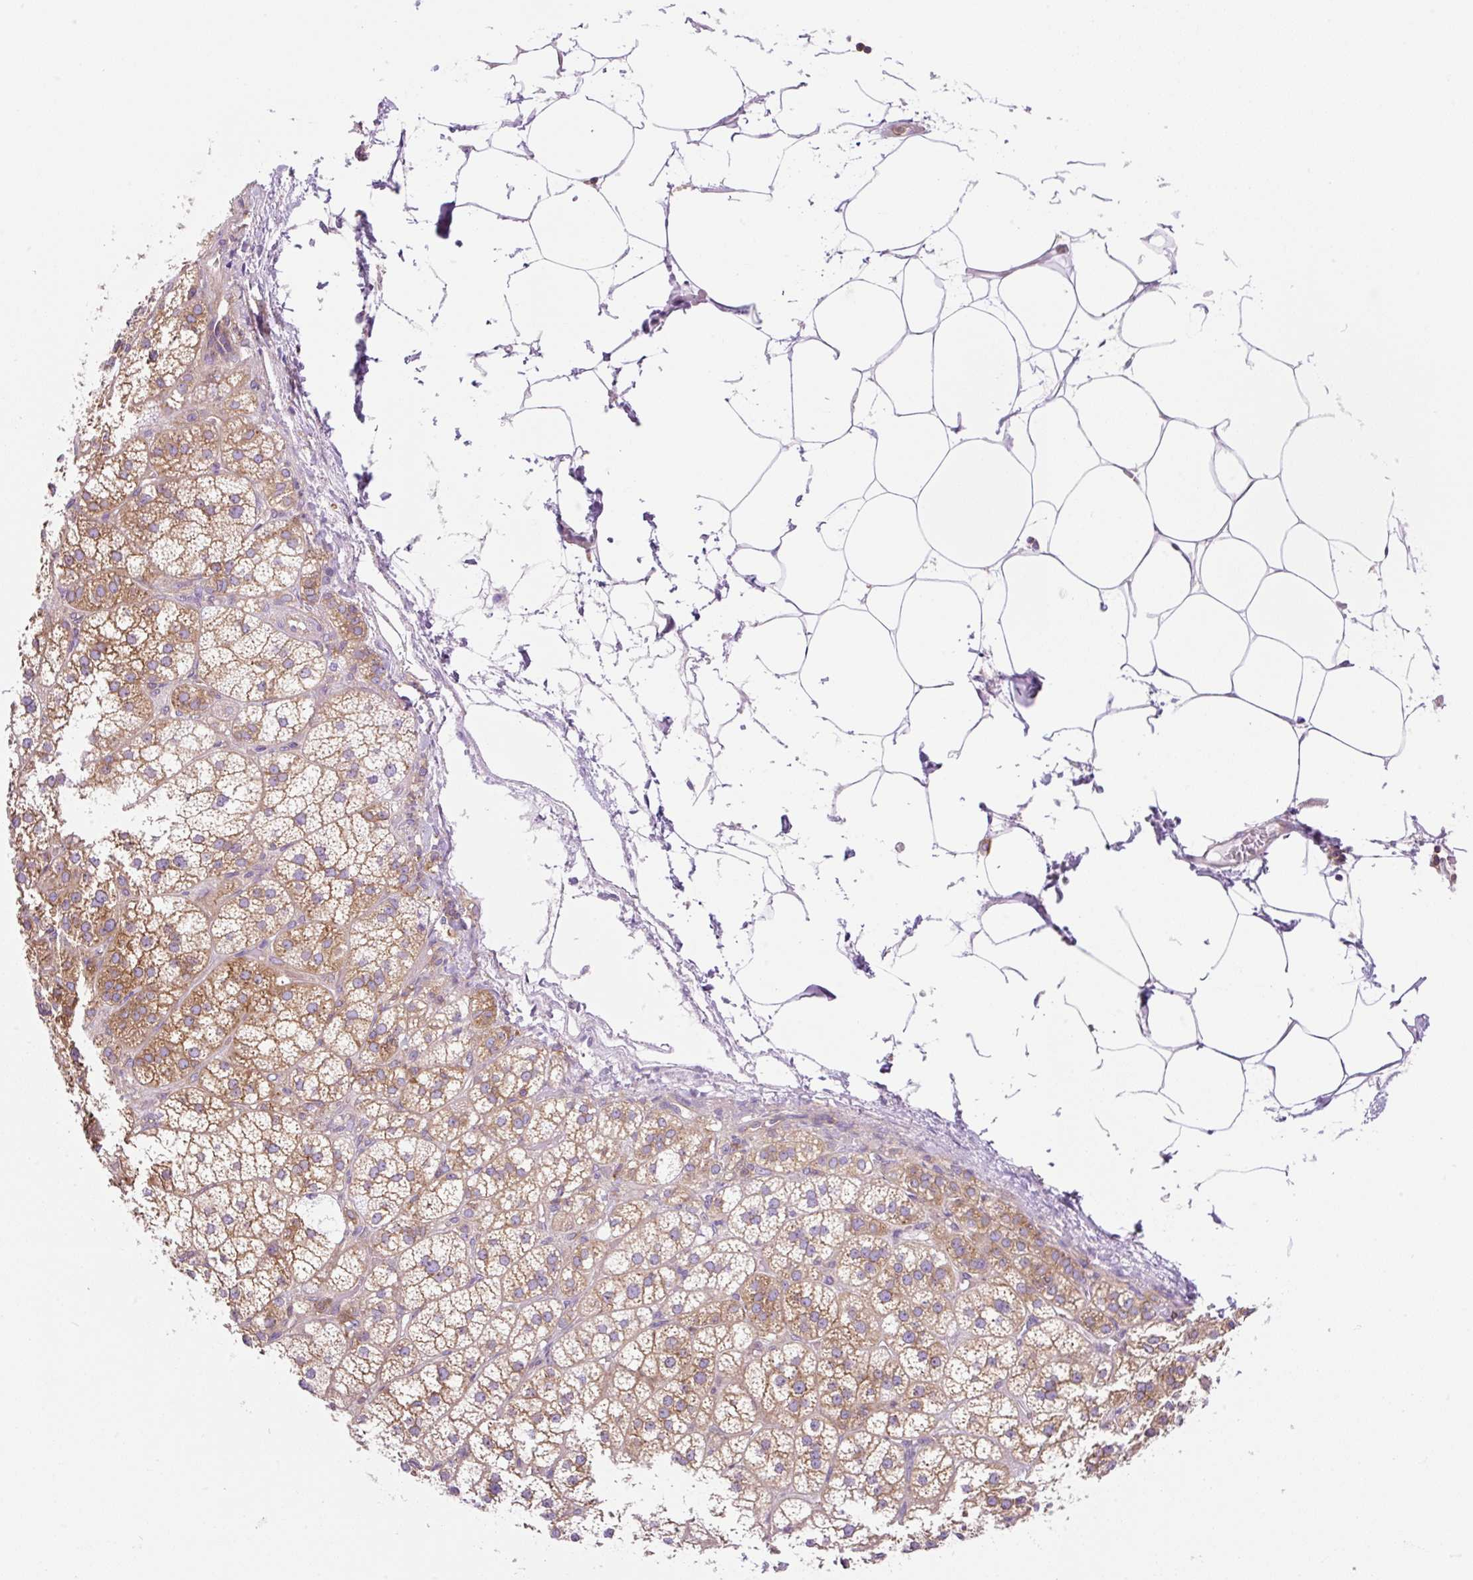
{"staining": {"intensity": "moderate", "quantity": ">75%", "location": "cytoplasmic/membranous"}, "tissue": "adrenal gland", "cell_type": "Glandular cells", "image_type": "normal", "snomed": [{"axis": "morphology", "description": "Normal tissue, NOS"}, {"axis": "topography", "description": "Adrenal gland"}], "caption": "Glandular cells exhibit medium levels of moderate cytoplasmic/membranous staining in approximately >75% of cells in normal adrenal gland.", "gene": "DNM2", "patient": {"sex": "female", "age": 60}}